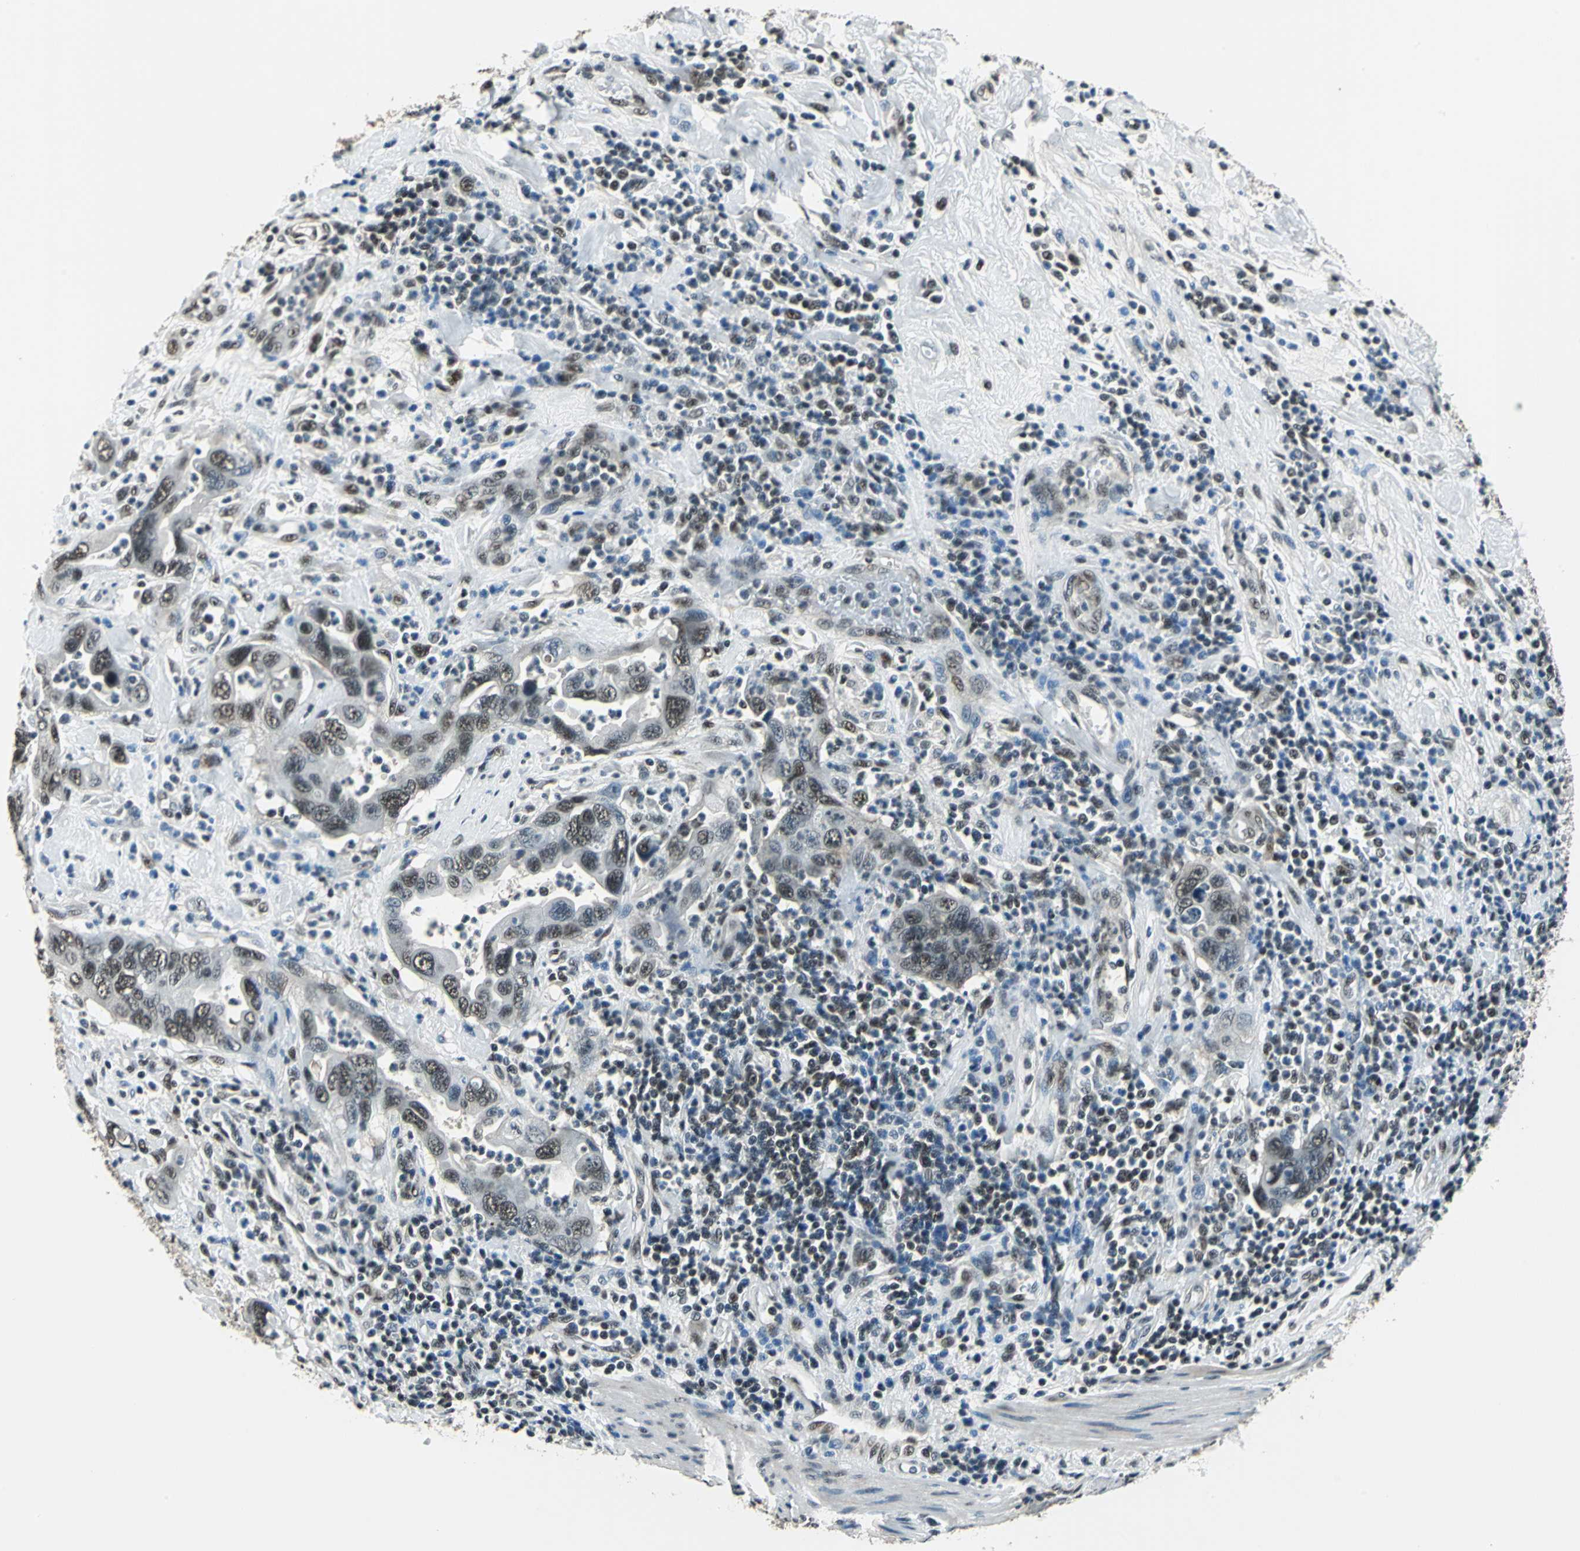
{"staining": {"intensity": "moderate", "quantity": ">75%", "location": "nuclear"}, "tissue": "pancreatic cancer", "cell_type": "Tumor cells", "image_type": "cancer", "snomed": [{"axis": "morphology", "description": "Adenocarcinoma, NOS"}, {"axis": "topography", "description": "Pancreas"}], "caption": "Brown immunohistochemical staining in pancreatic cancer (adenocarcinoma) reveals moderate nuclear positivity in about >75% of tumor cells.", "gene": "RBM14", "patient": {"sex": "female", "age": 71}}